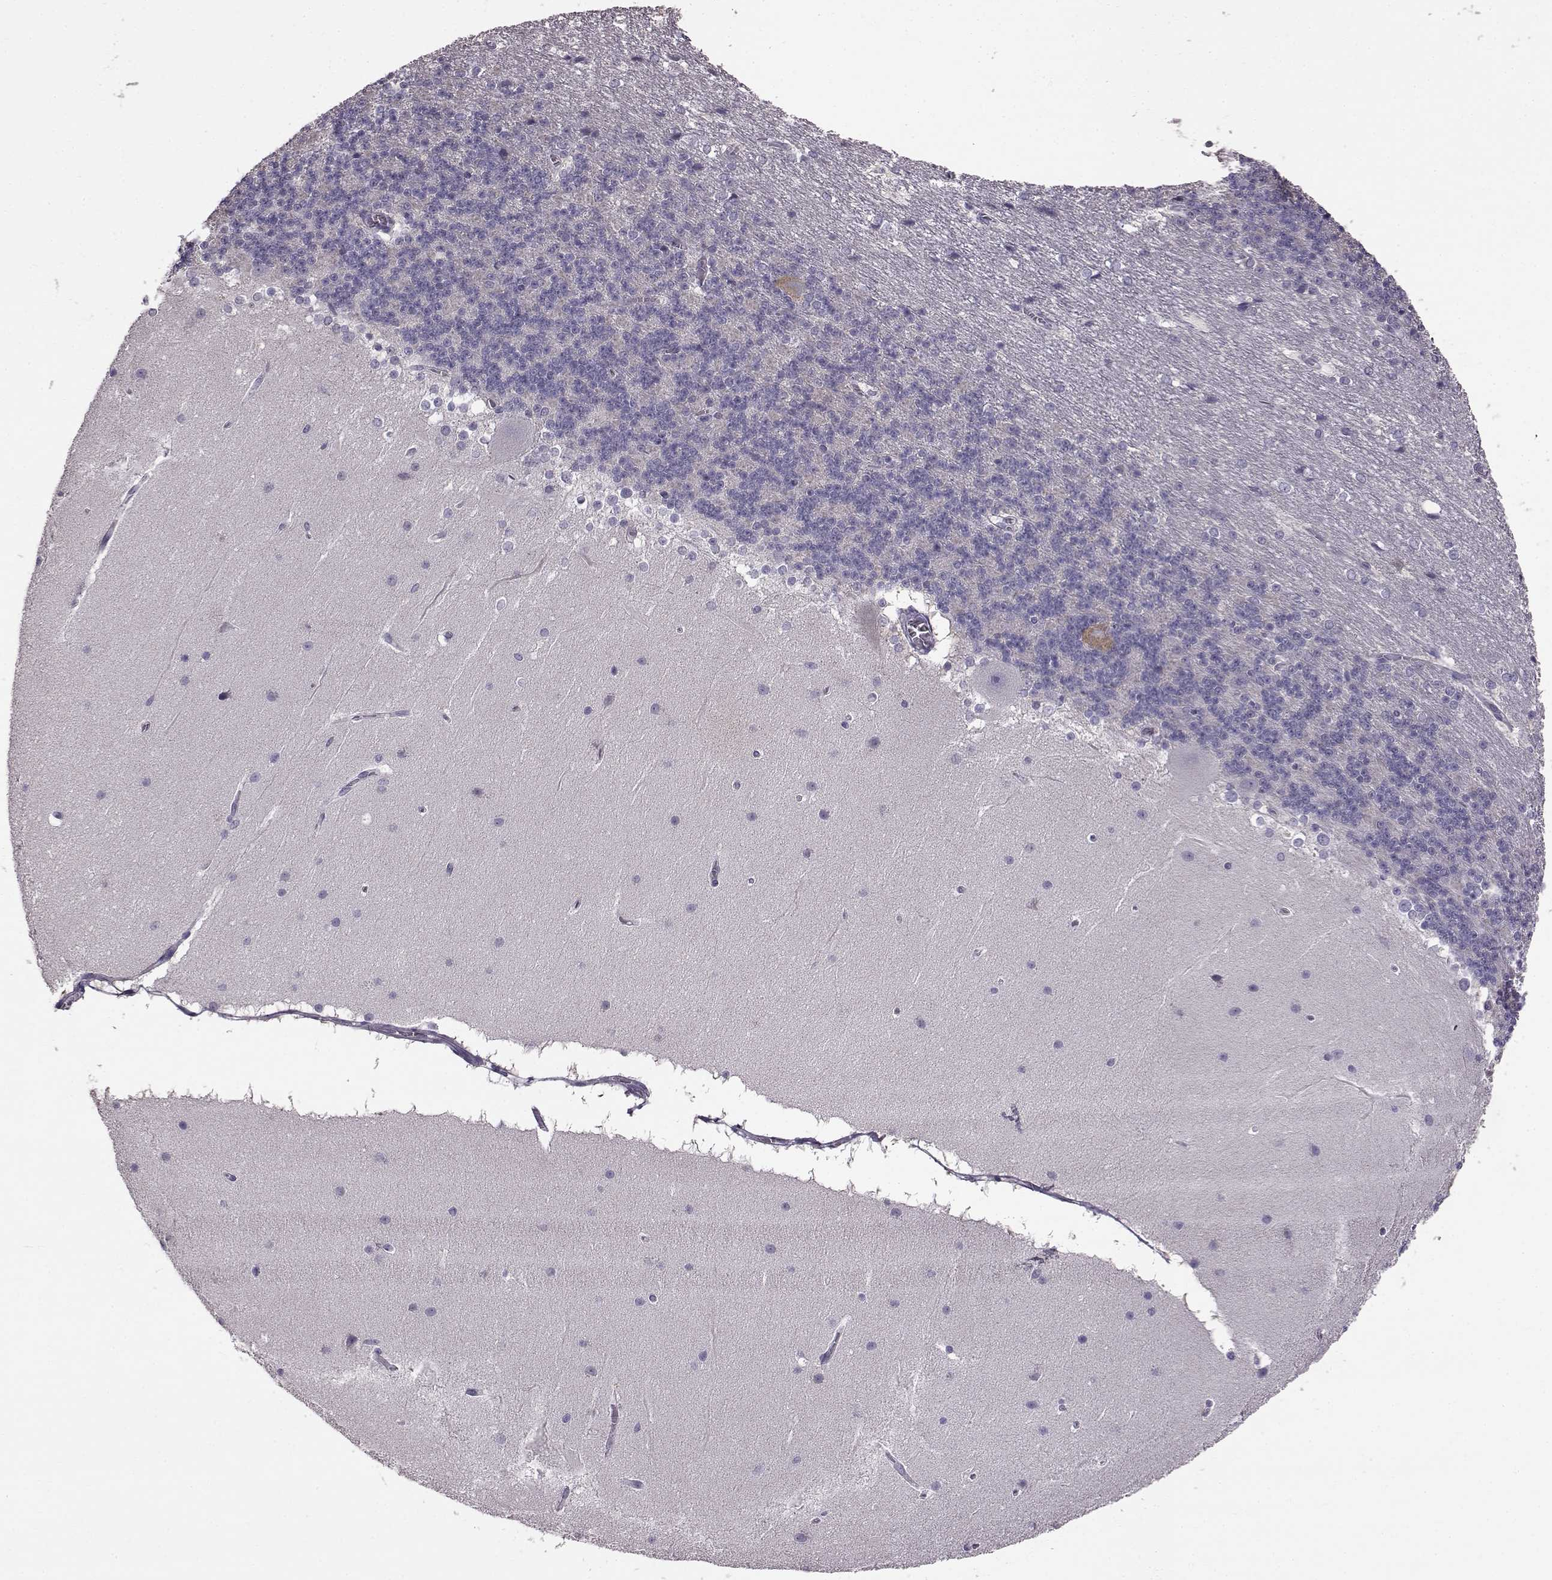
{"staining": {"intensity": "negative", "quantity": "none", "location": "none"}, "tissue": "cerebellum", "cell_type": "Cells in granular layer", "image_type": "normal", "snomed": [{"axis": "morphology", "description": "Normal tissue, NOS"}, {"axis": "topography", "description": "Cerebellum"}], "caption": "Normal cerebellum was stained to show a protein in brown. There is no significant staining in cells in granular layer. (Stains: DAB immunohistochemistry with hematoxylin counter stain, Microscopy: brightfield microscopy at high magnification).", "gene": "ADGRG2", "patient": {"sex": "female", "age": 19}}